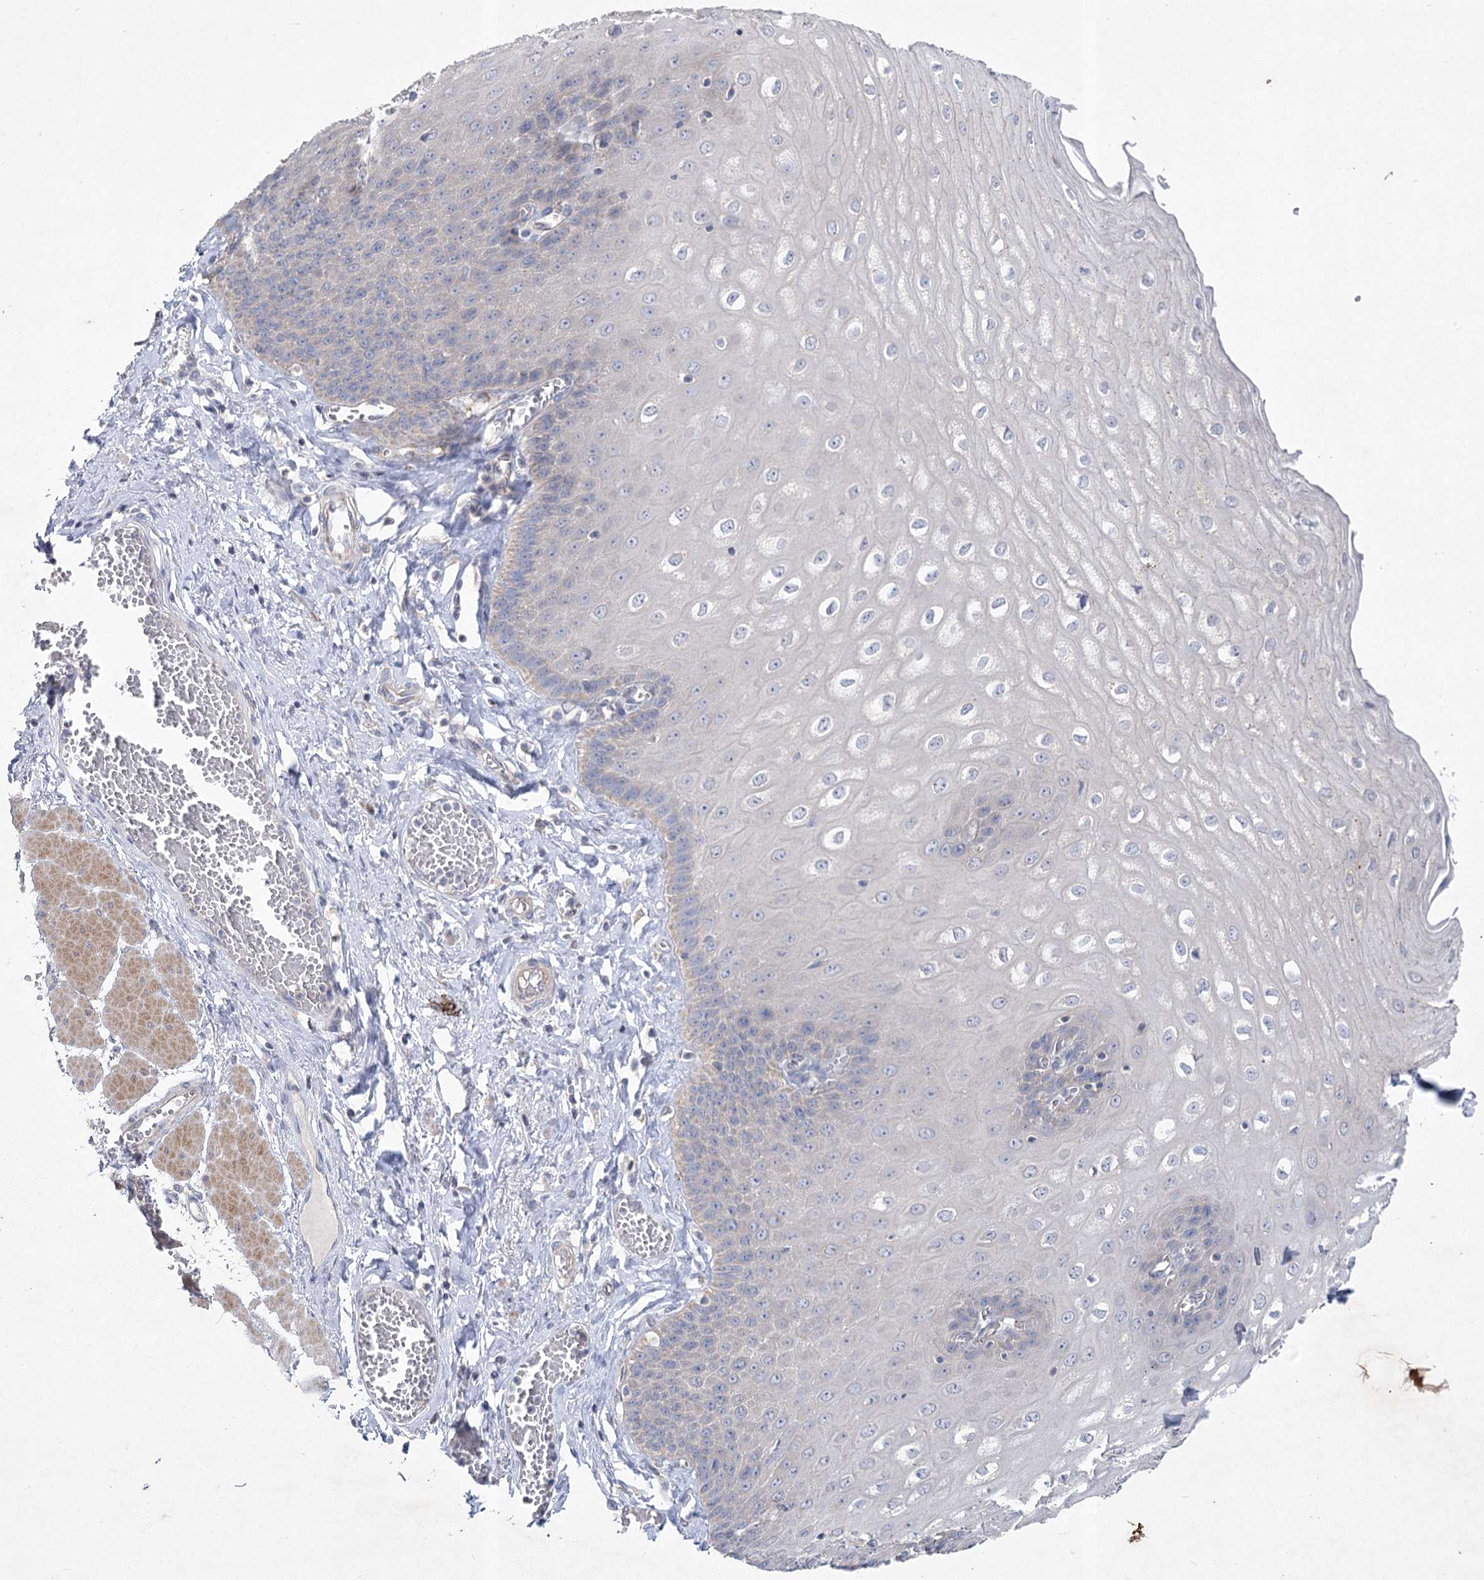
{"staining": {"intensity": "negative", "quantity": "none", "location": "none"}, "tissue": "esophagus", "cell_type": "Squamous epithelial cells", "image_type": "normal", "snomed": [{"axis": "morphology", "description": "Normal tissue, NOS"}, {"axis": "topography", "description": "Esophagus"}], "caption": "IHC histopathology image of benign esophagus: esophagus stained with DAB exhibits no significant protein expression in squamous epithelial cells.", "gene": "ITSN2", "patient": {"sex": "male", "age": 60}}